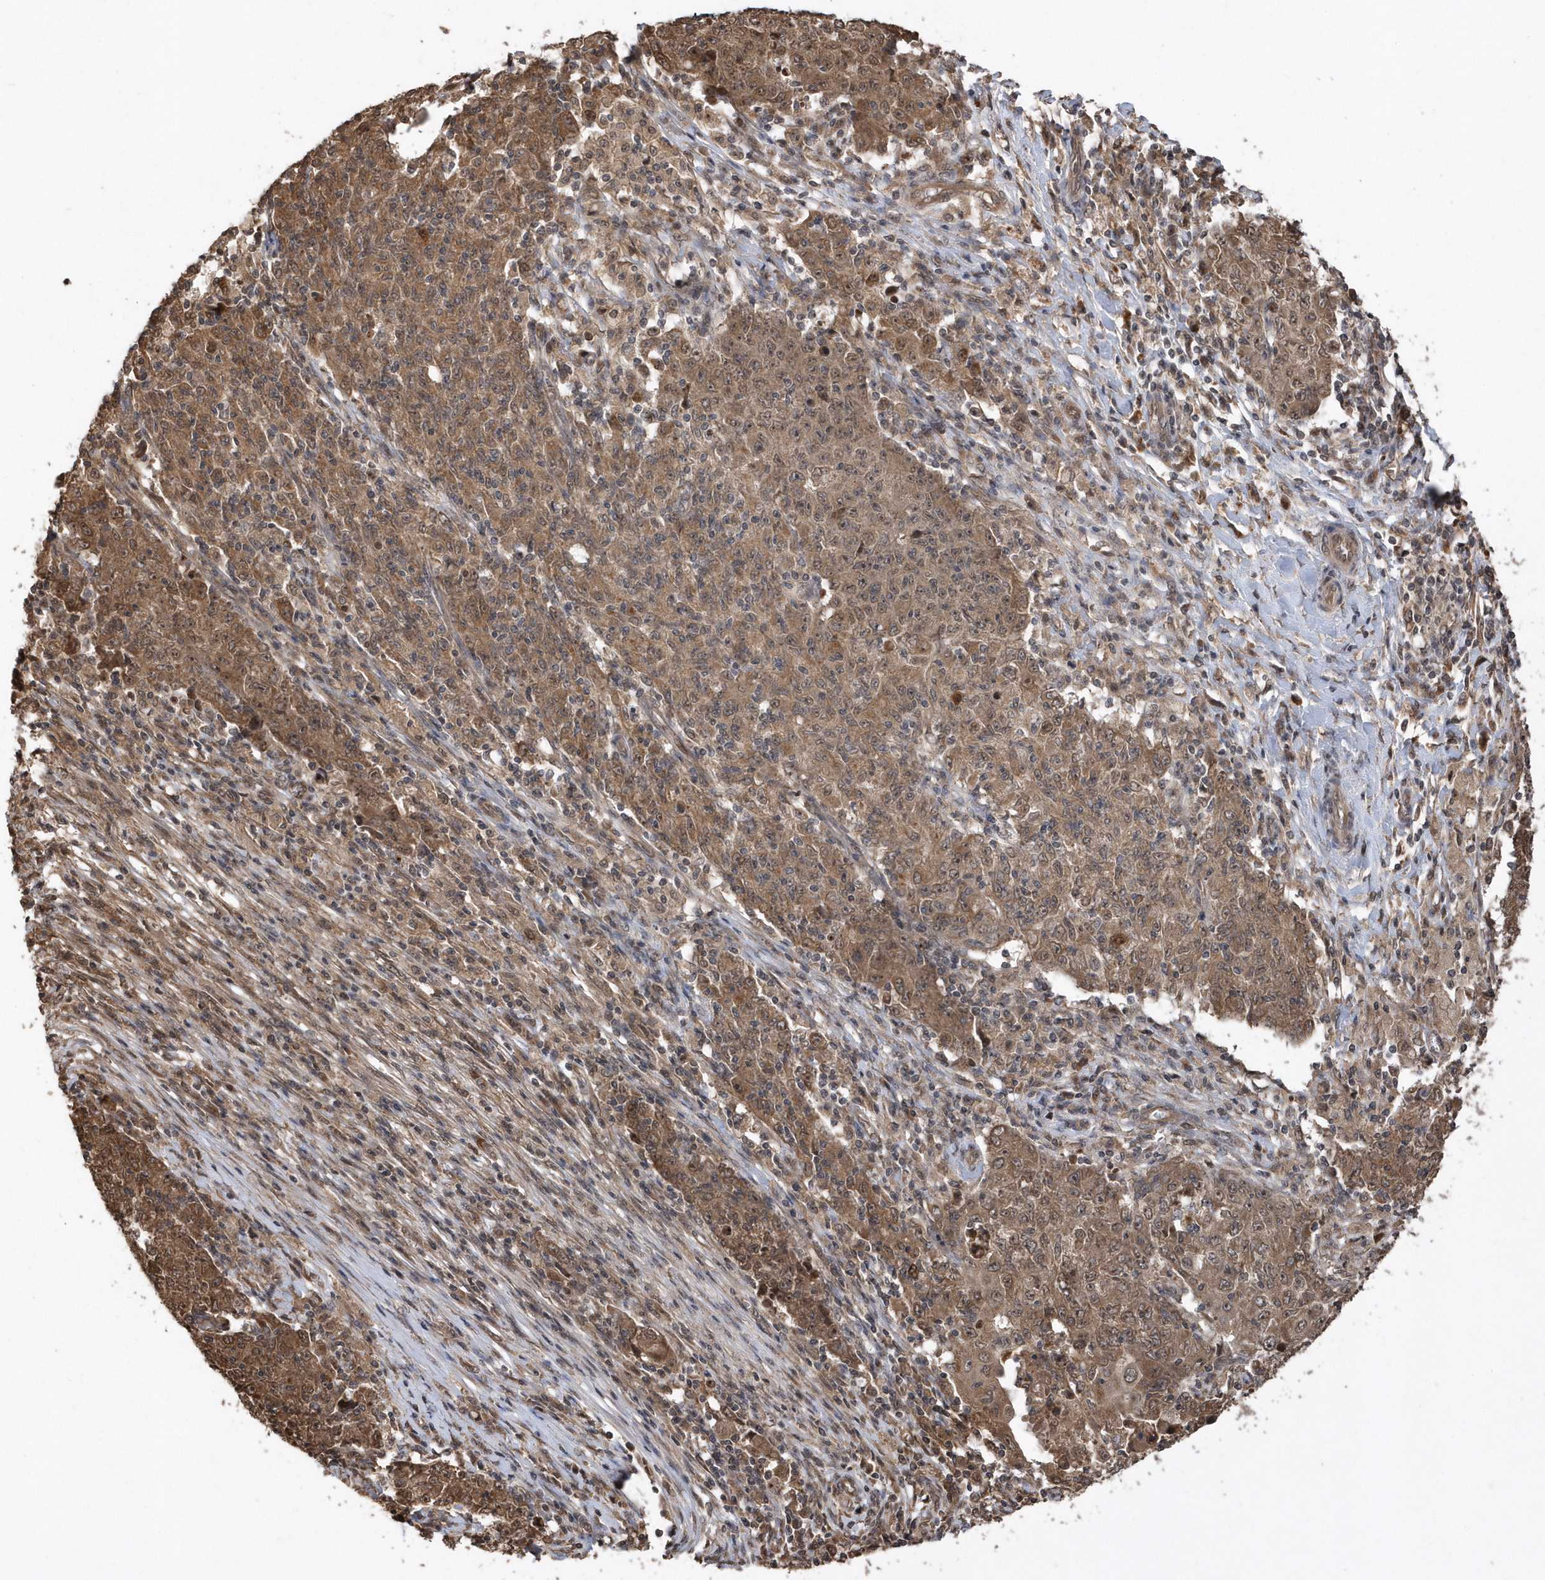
{"staining": {"intensity": "moderate", "quantity": ">75%", "location": "cytoplasmic/membranous"}, "tissue": "ovarian cancer", "cell_type": "Tumor cells", "image_type": "cancer", "snomed": [{"axis": "morphology", "description": "Carcinoma, endometroid"}, {"axis": "topography", "description": "Ovary"}], "caption": "Ovarian endometroid carcinoma stained with a brown dye demonstrates moderate cytoplasmic/membranous positive expression in approximately >75% of tumor cells.", "gene": "WASHC5", "patient": {"sex": "female", "age": 42}}